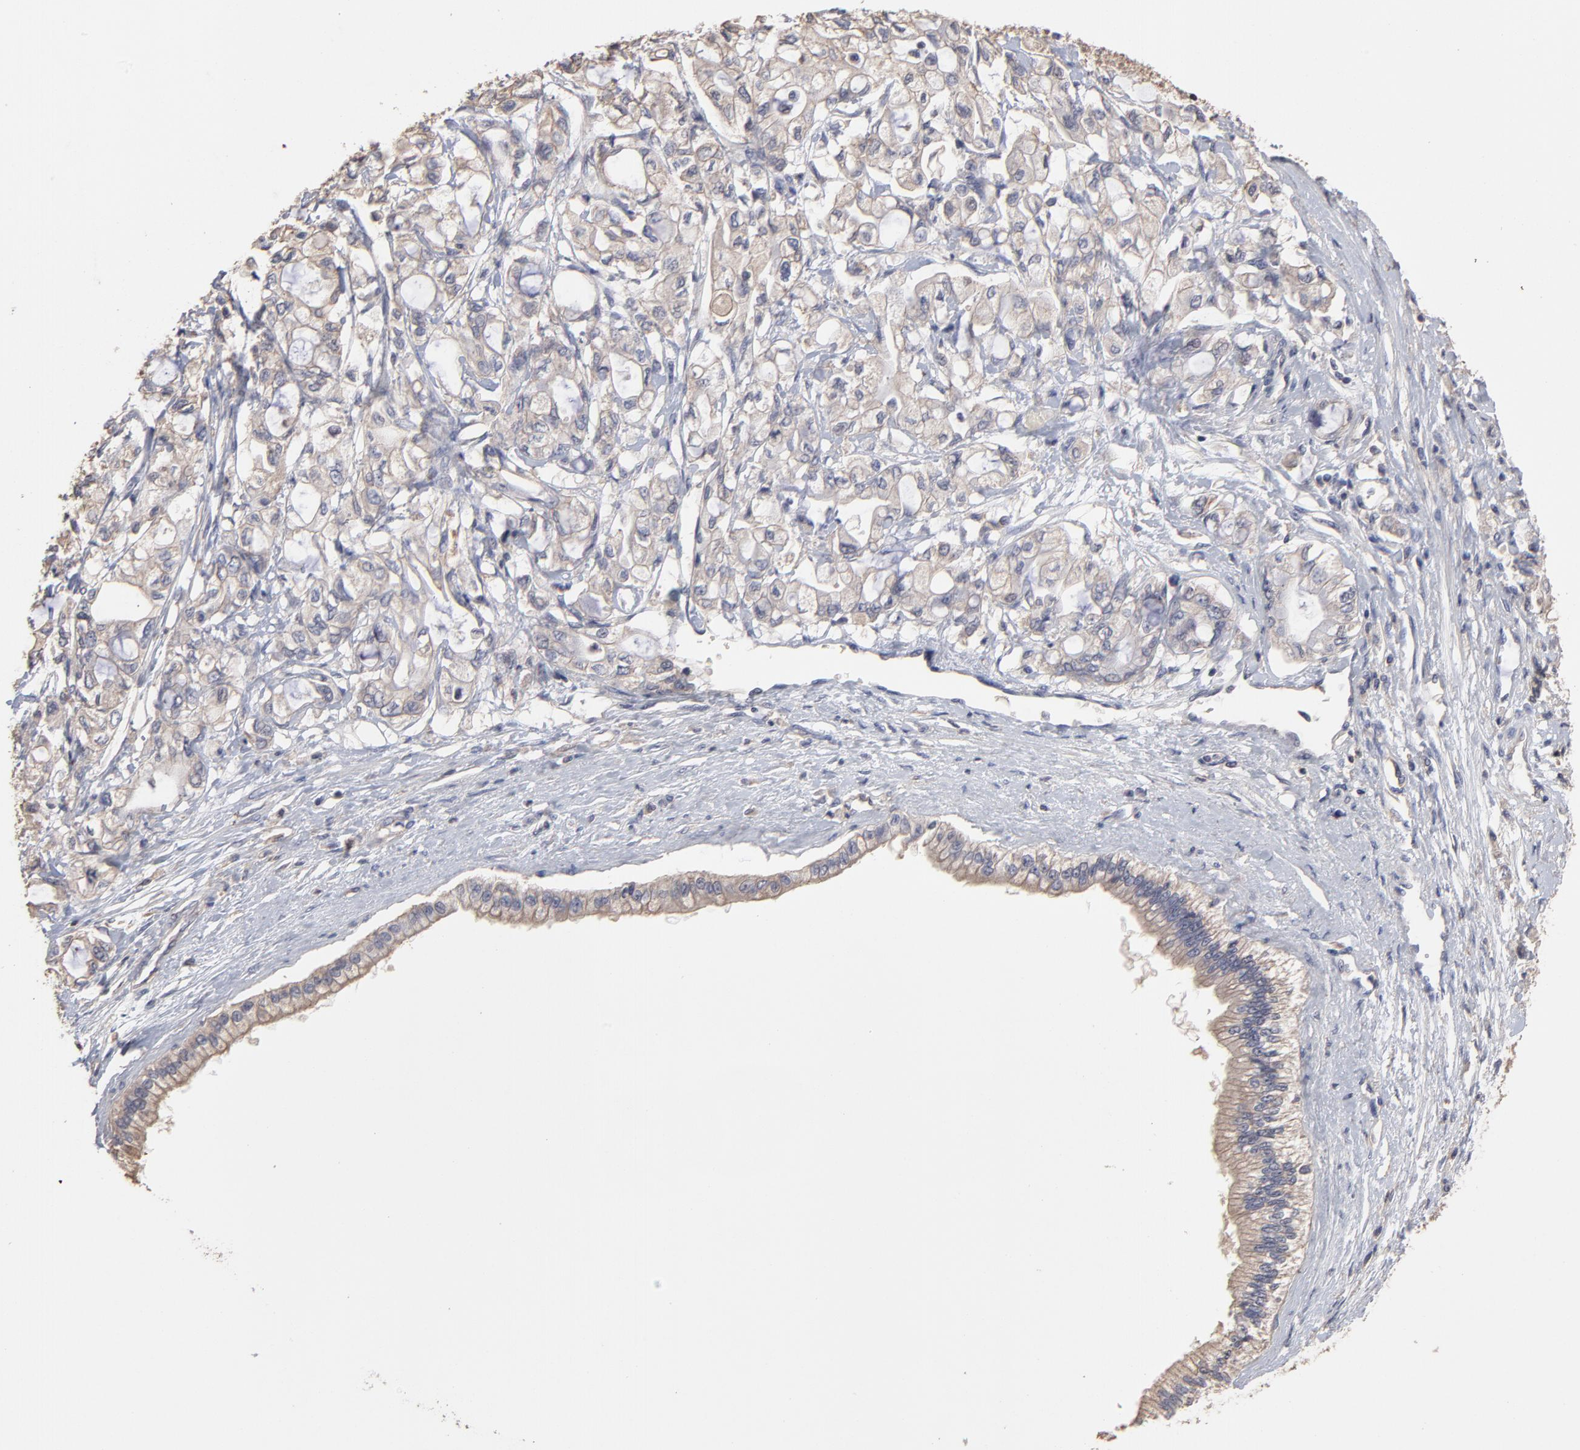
{"staining": {"intensity": "weak", "quantity": ">75%", "location": "cytoplasmic/membranous"}, "tissue": "pancreatic cancer", "cell_type": "Tumor cells", "image_type": "cancer", "snomed": [{"axis": "morphology", "description": "Adenocarcinoma, NOS"}, {"axis": "topography", "description": "Pancreas"}], "caption": "Protein expression analysis of pancreatic cancer (adenocarcinoma) reveals weak cytoplasmic/membranous expression in about >75% of tumor cells. The protein is shown in brown color, while the nuclei are stained blue.", "gene": "TANGO2", "patient": {"sex": "male", "age": 79}}